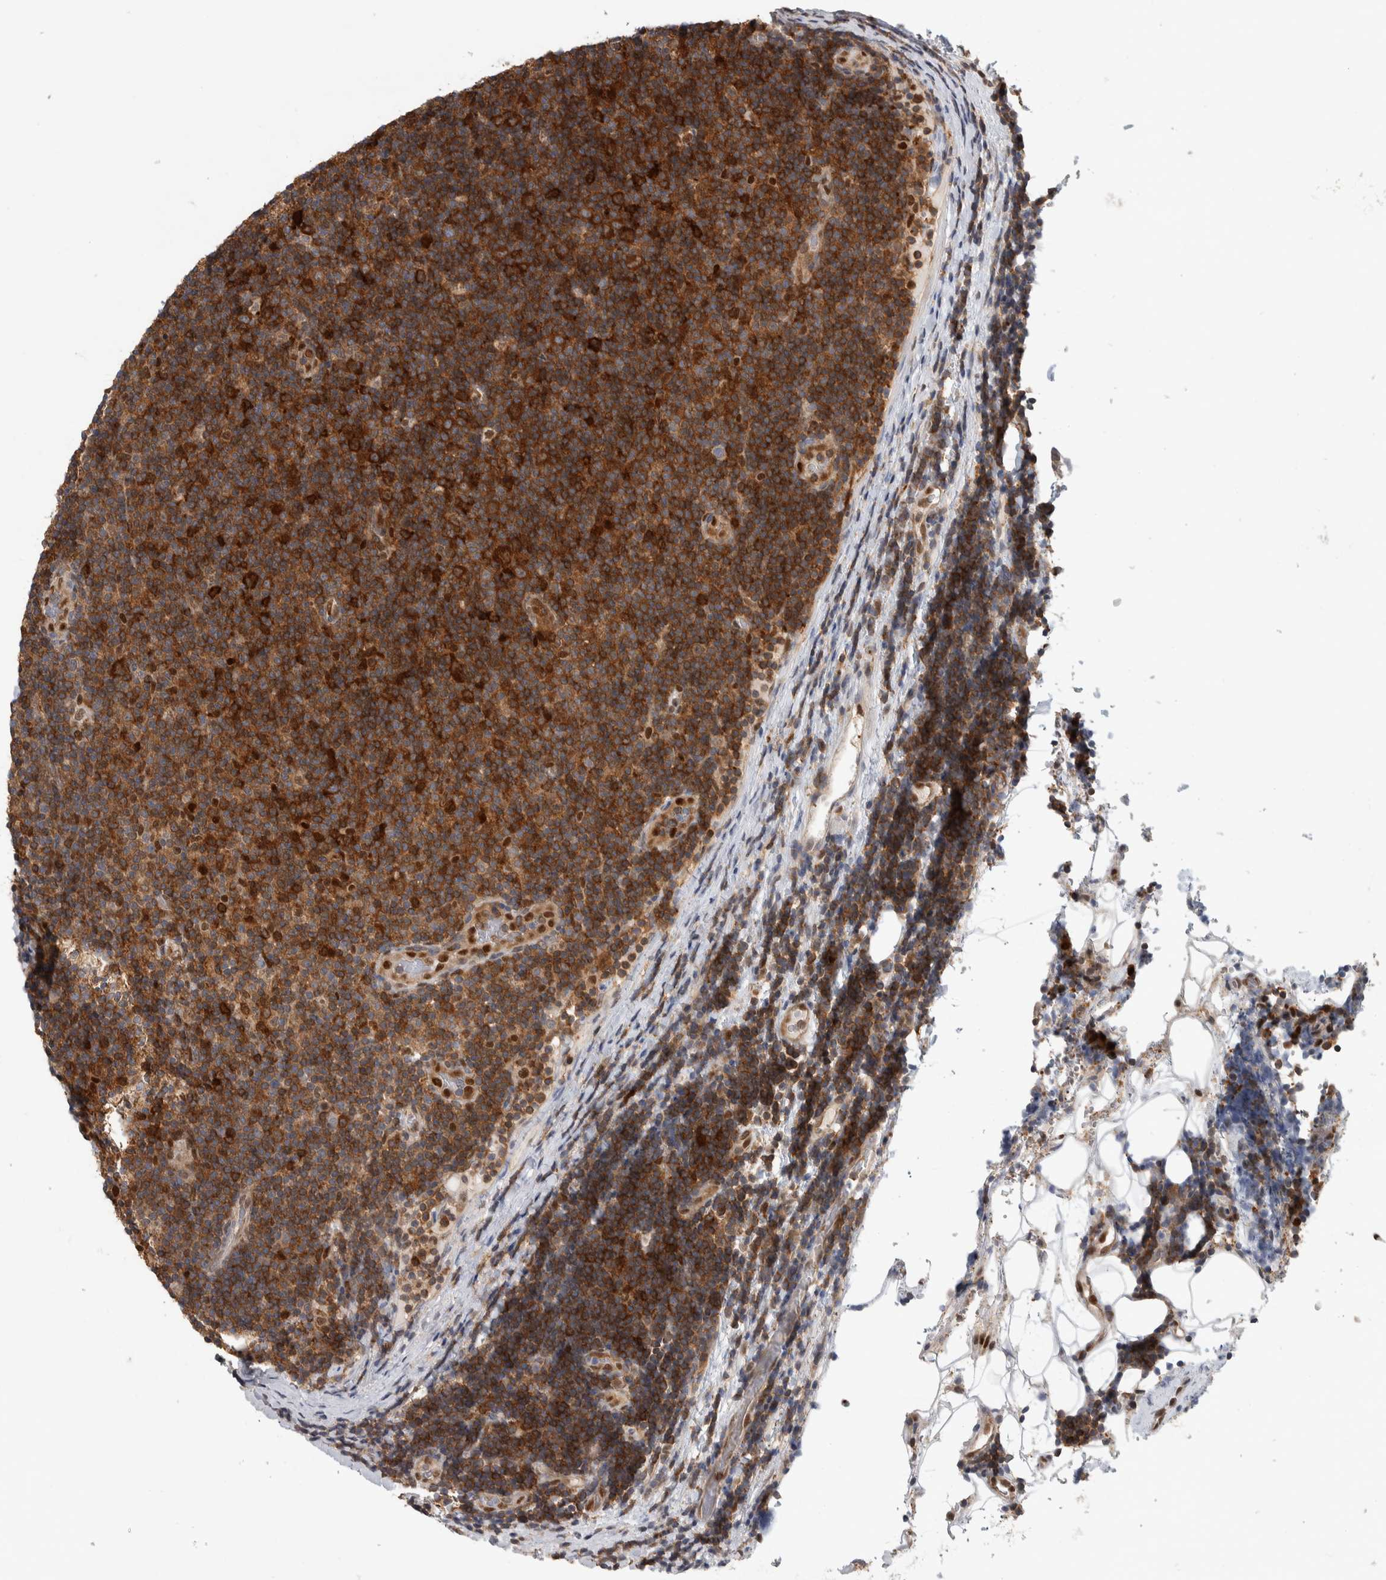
{"staining": {"intensity": "strong", "quantity": ">75%", "location": "cytoplasmic/membranous"}, "tissue": "lymphoma", "cell_type": "Tumor cells", "image_type": "cancer", "snomed": [{"axis": "morphology", "description": "Malignant lymphoma, non-Hodgkin's type, Low grade"}, {"axis": "topography", "description": "Lymph node"}], "caption": "Tumor cells demonstrate strong cytoplasmic/membranous expression in about >75% of cells in malignant lymphoma, non-Hodgkin's type (low-grade).", "gene": "NFKB2", "patient": {"sex": "male", "age": 83}}